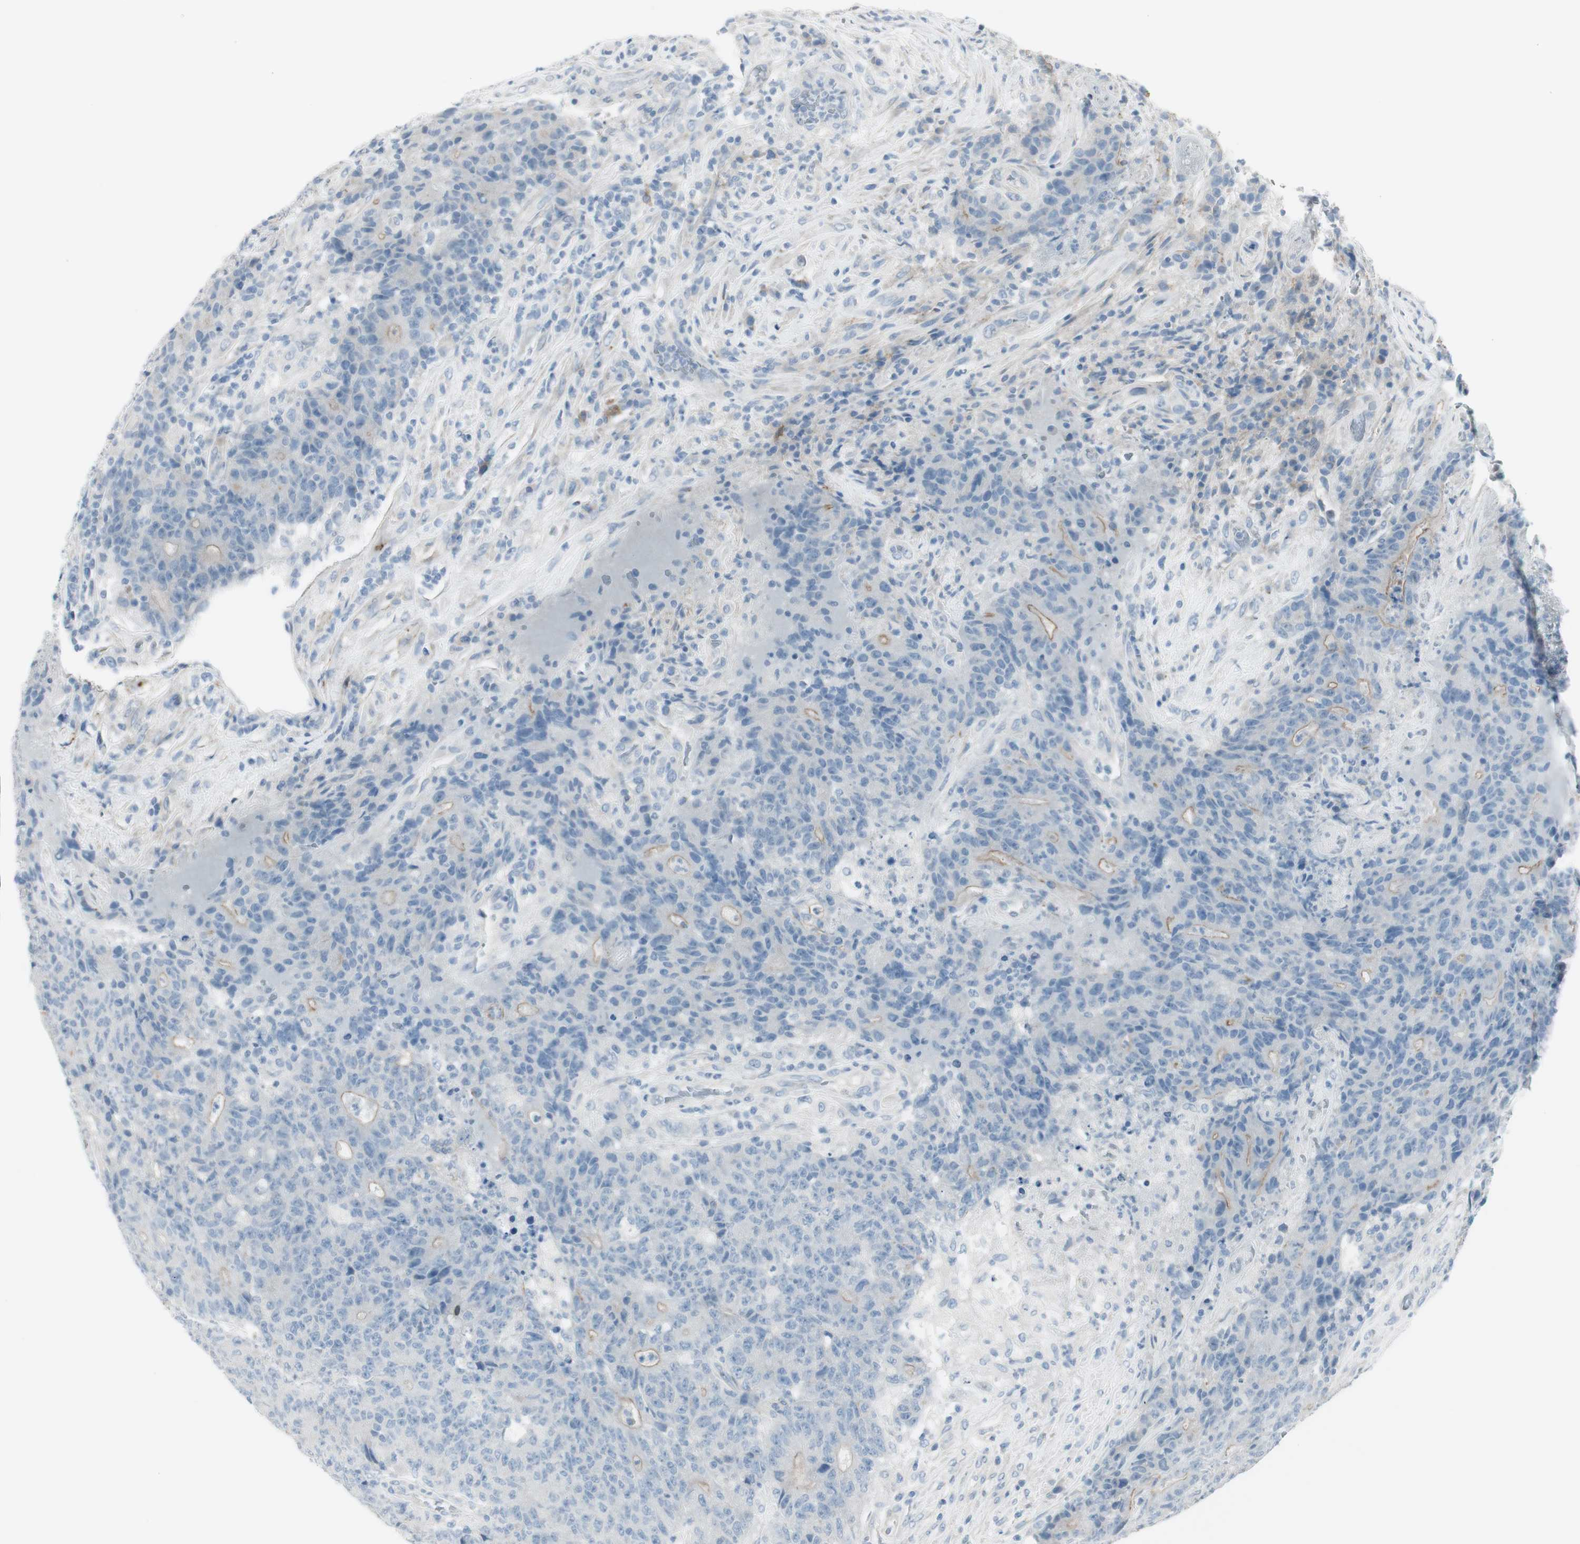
{"staining": {"intensity": "weak", "quantity": "<25%", "location": "cytoplasmic/membranous"}, "tissue": "colorectal cancer", "cell_type": "Tumor cells", "image_type": "cancer", "snomed": [{"axis": "morphology", "description": "Normal tissue, NOS"}, {"axis": "morphology", "description": "Adenocarcinoma, NOS"}, {"axis": "topography", "description": "Colon"}], "caption": "Protein analysis of adenocarcinoma (colorectal) reveals no significant positivity in tumor cells.", "gene": "CACNA2D1", "patient": {"sex": "female", "age": 75}}